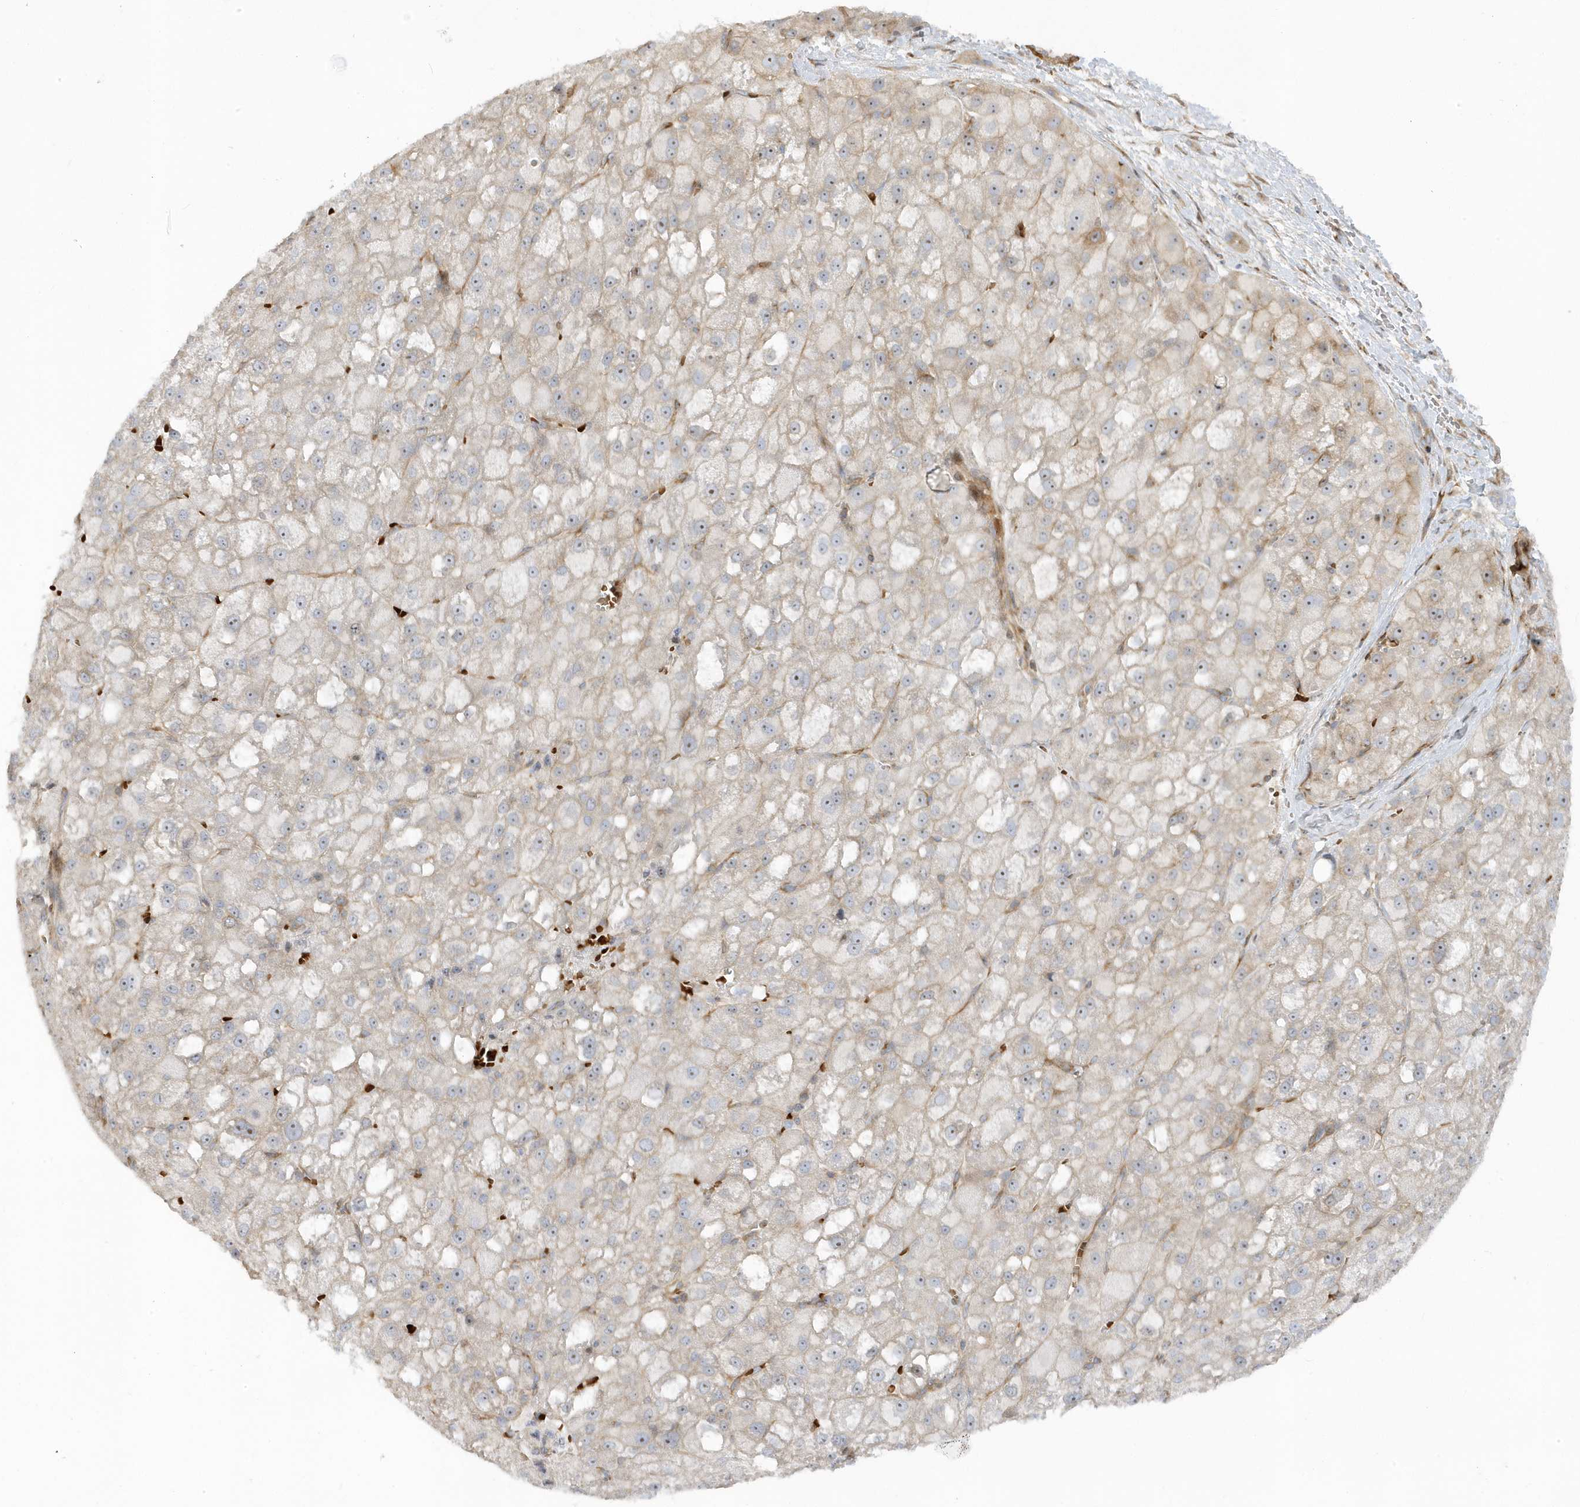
{"staining": {"intensity": "weak", "quantity": "<25%", "location": "nuclear"}, "tissue": "liver cancer", "cell_type": "Tumor cells", "image_type": "cancer", "snomed": [{"axis": "morphology", "description": "Carcinoma, Hepatocellular, NOS"}, {"axis": "topography", "description": "Liver"}], "caption": "This is an IHC image of human liver cancer. There is no expression in tumor cells.", "gene": "MAP7D3", "patient": {"sex": "male", "age": 57}}